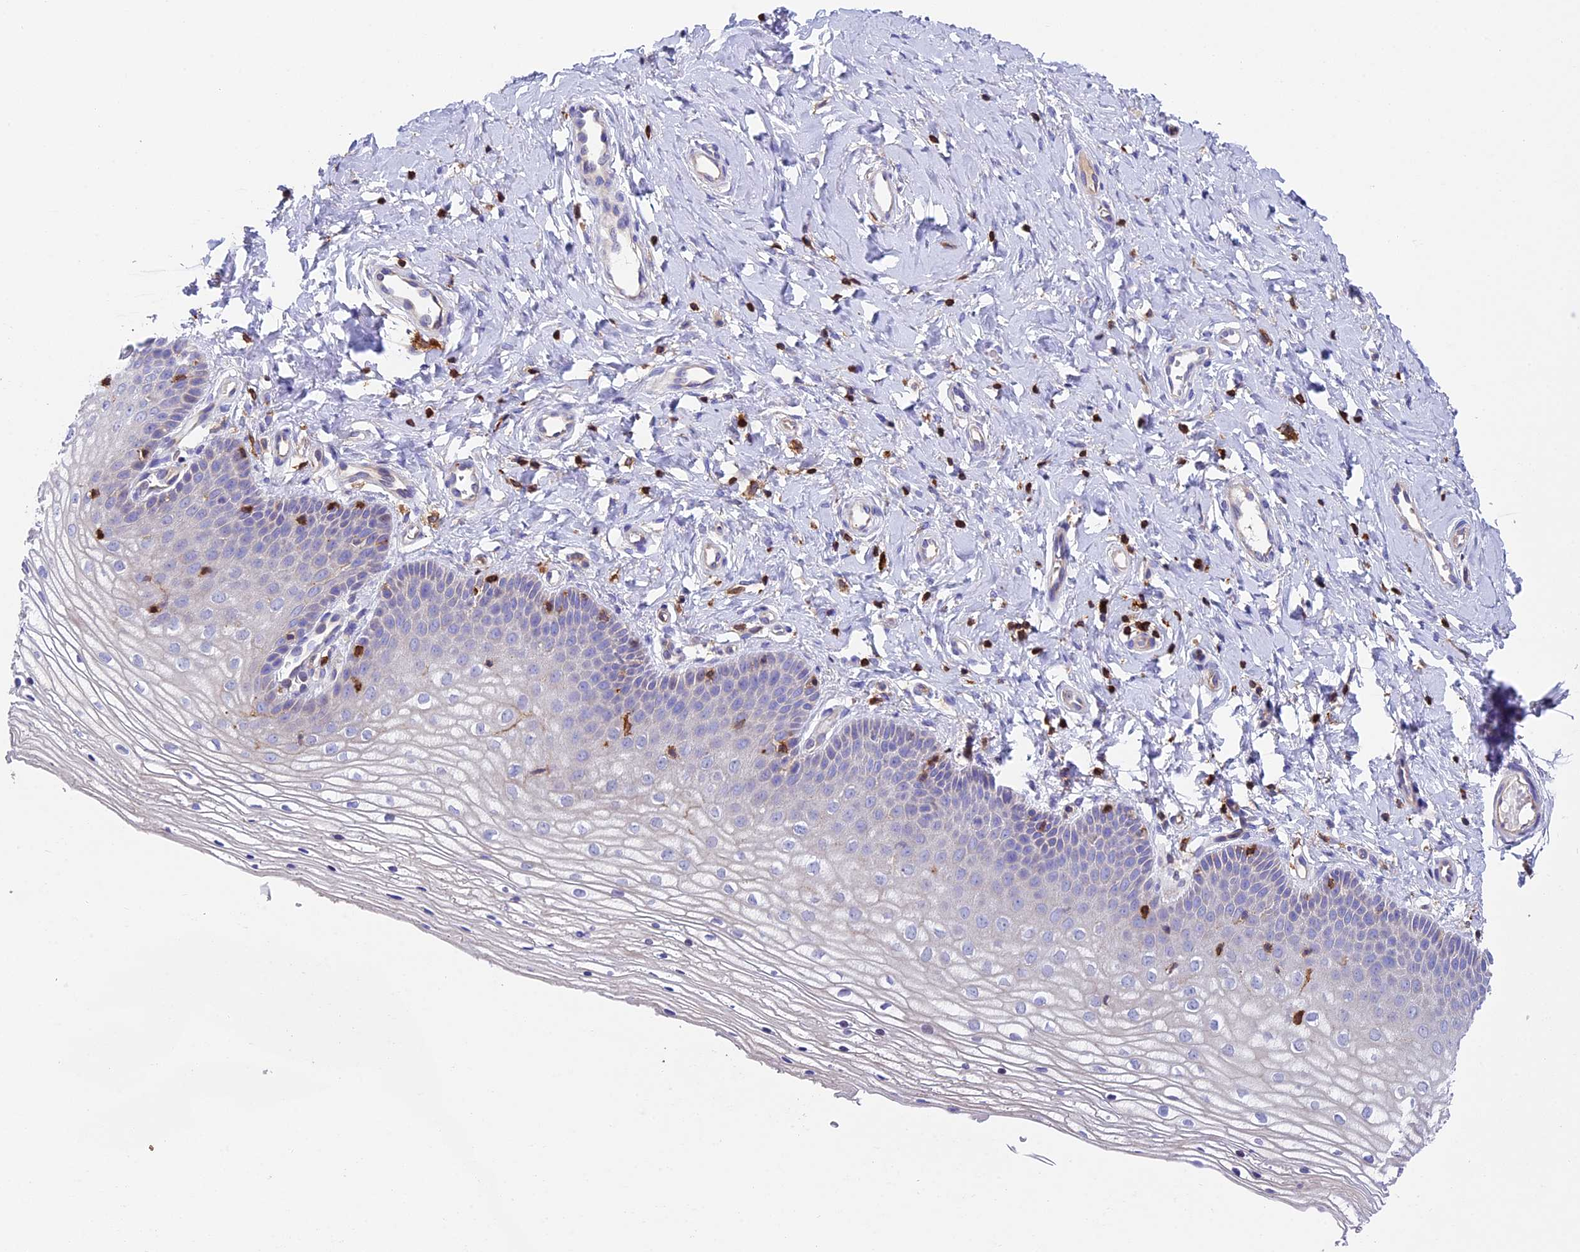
{"staining": {"intensity": "negative", "quantity": "none", "location": "none"}, "tissue": "vagina", "cell_type": "Squamous epithelial cells", "image_type": "normal", "snomed": [{"axis": "morphology", "description": "Normal tissue, NOS"}, {"axis": "topography", "description": "Vagina"}], "caption": "There is no significant staining in squamous epithelial cells of vagina. The staining is performed using DAB (3,3'-diaminobenzidine) brown chromogen with nuclei counter-stained in using hematoxylin.", "gene": "ADAT1", "patient": {"sex": "female", "age": 68}}